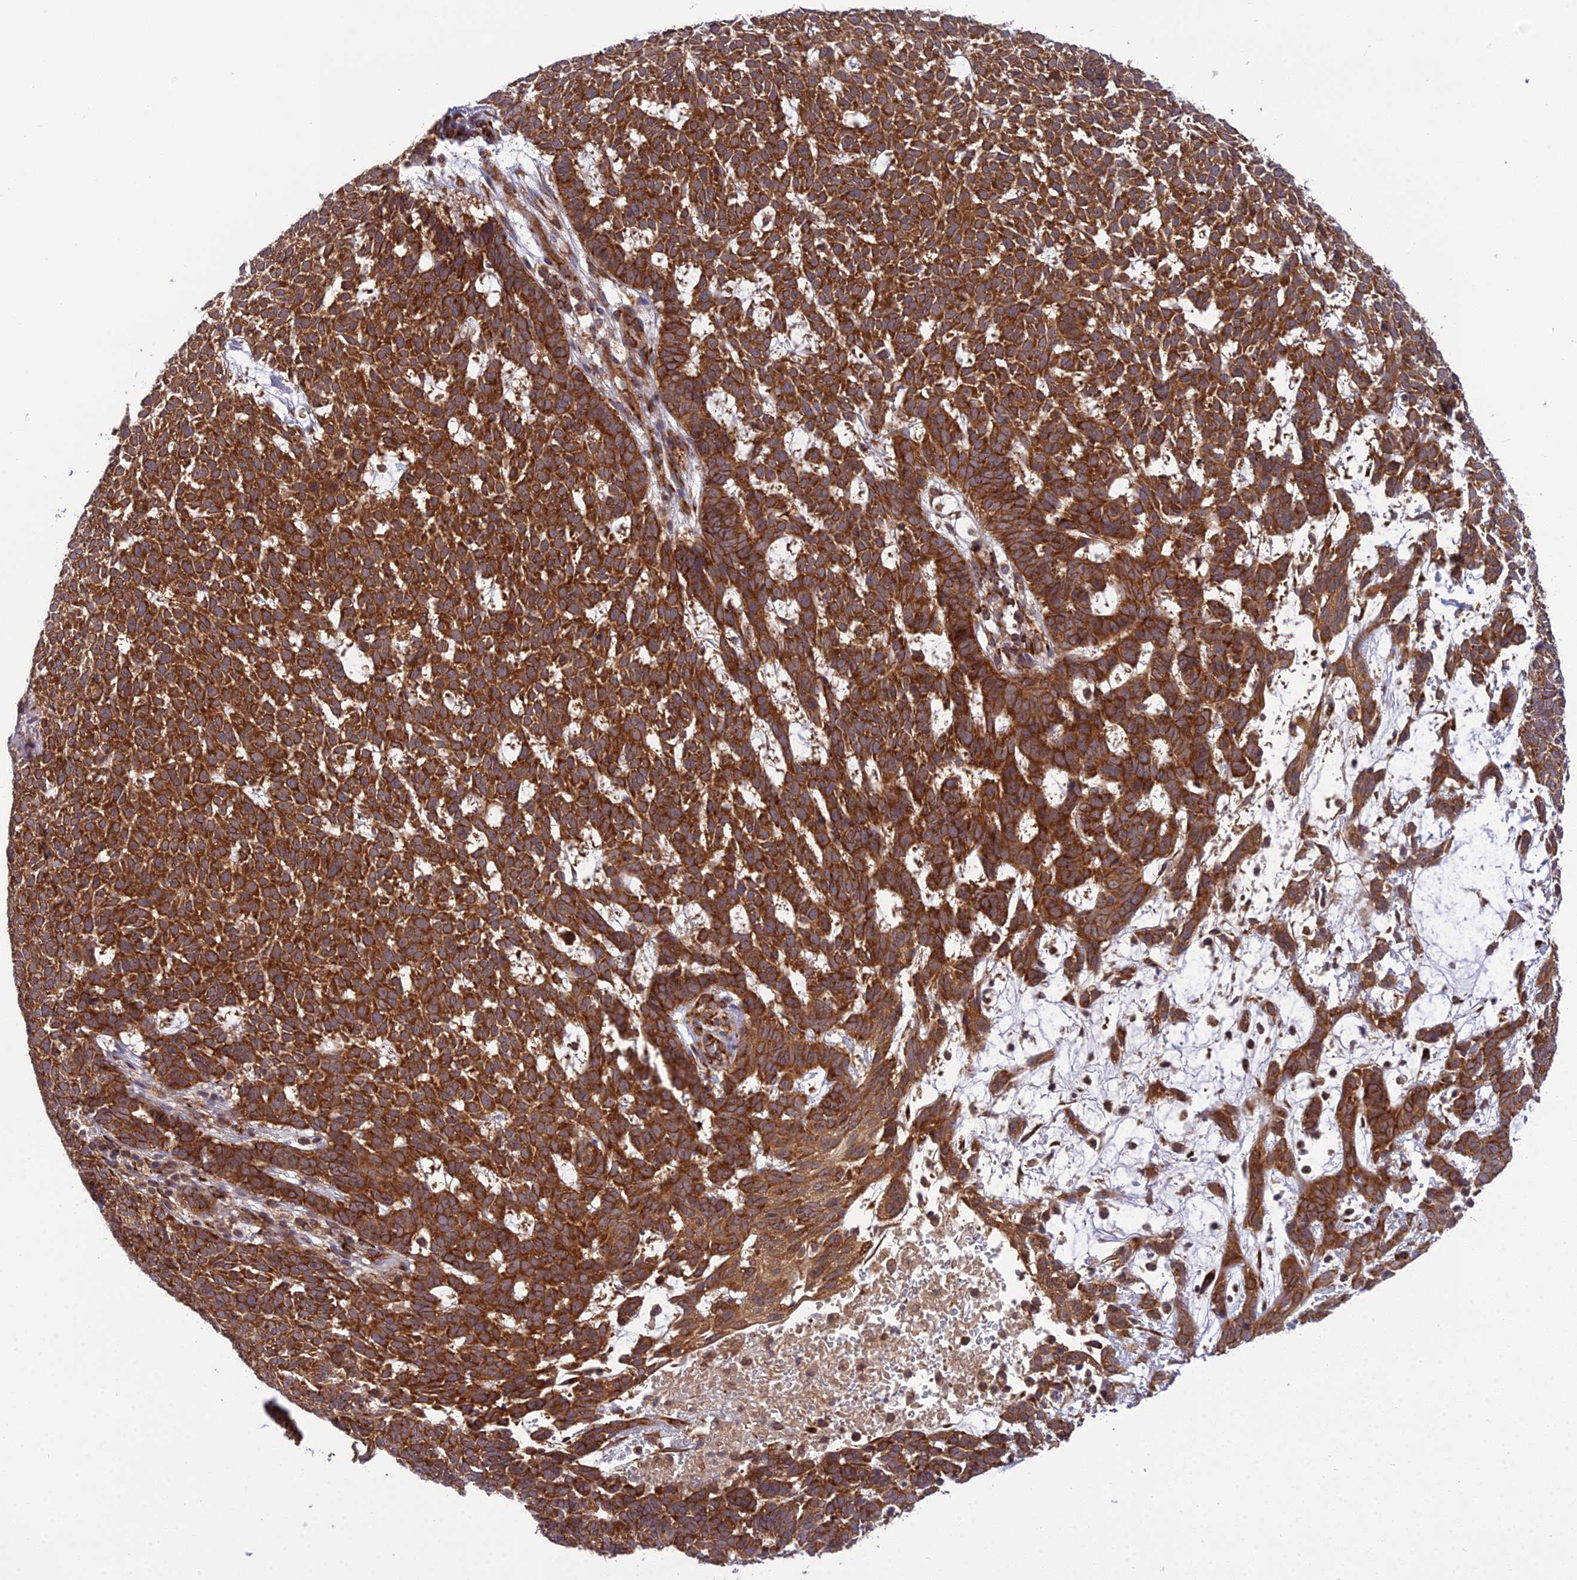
{"staining": {"intensity": "strong", "quantity": ">75%", "location": "cytoplasmic/membranous"}, "tissue": "skin cancer", "cell_type": "Tumor cells", "image_type": "cancer", "snomed": [{"axis": "morphology", "description": "Basal cell carcinoma"}, {"axis": "topography", "description": "Skin"}], "caption": "A photomicrograph of human skin cancer stained for a protein demonstrates strong cytoplasmic/membranous brown staining in tumor cells.", "gene": "DHCR7", "patient": {"sex": "female", "age": 78}}